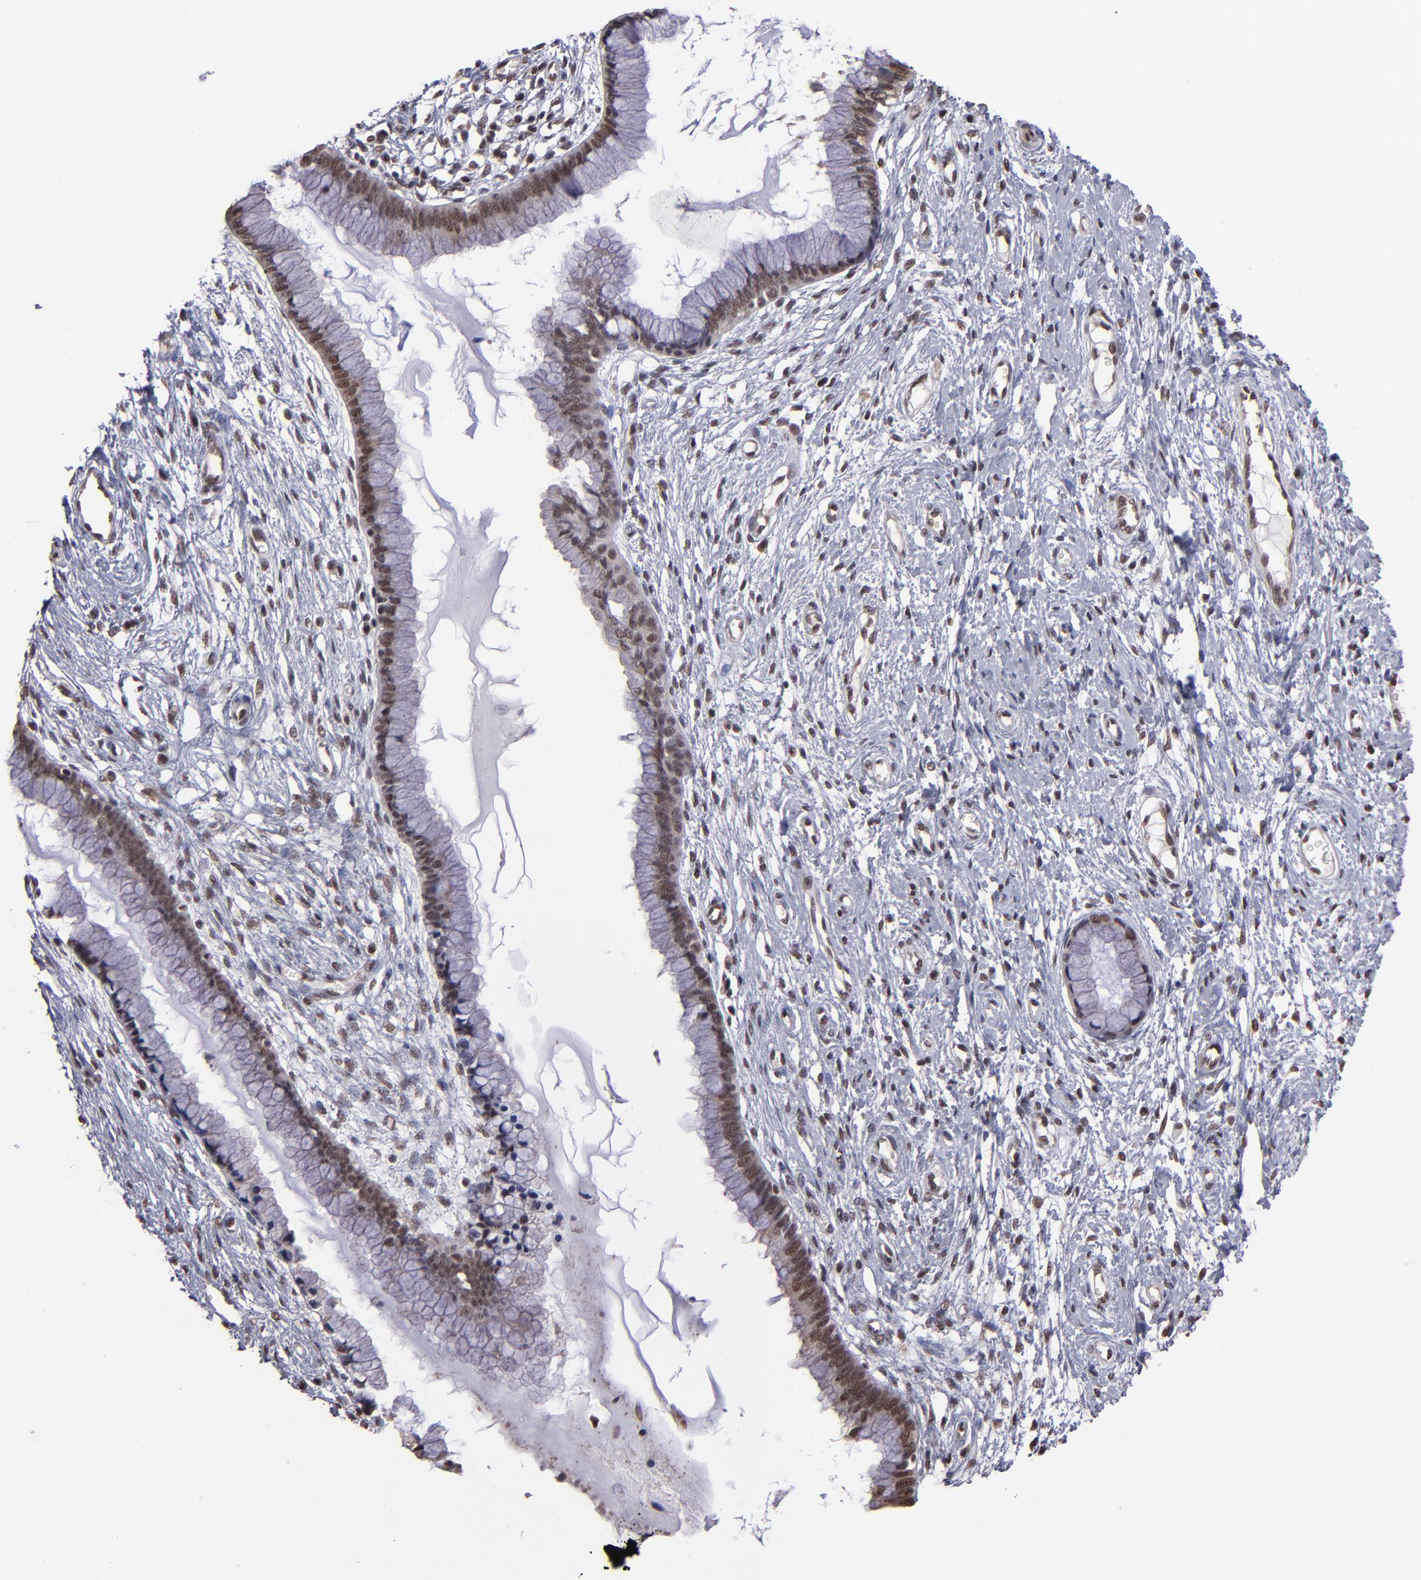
{"staining": {"intensity": "moderate", "quantity": ">75%", "location": "nuclear"}, "tissue": "cervix", "cell_type": "Glandular cells", "image_type": "normal", "snomed": [{"axis": "morphology", "description": "Normal tissue, NOS"}, {"axis": "topography", "description": "Cervix"}], "caption": "Immunohistochemistry (IHC) staining of normal cervix, which reveals medium levels of moderate nuclear positivity in approximately >75% of glandular cells indicating moderate nuclear protein positivity. The staining was performed using DAB (brown) for protein detection and nuclei were counterstained in hematoxylin (blue).", "gene": "TERF2", "patient": {"sex": "female", "age": 55}}